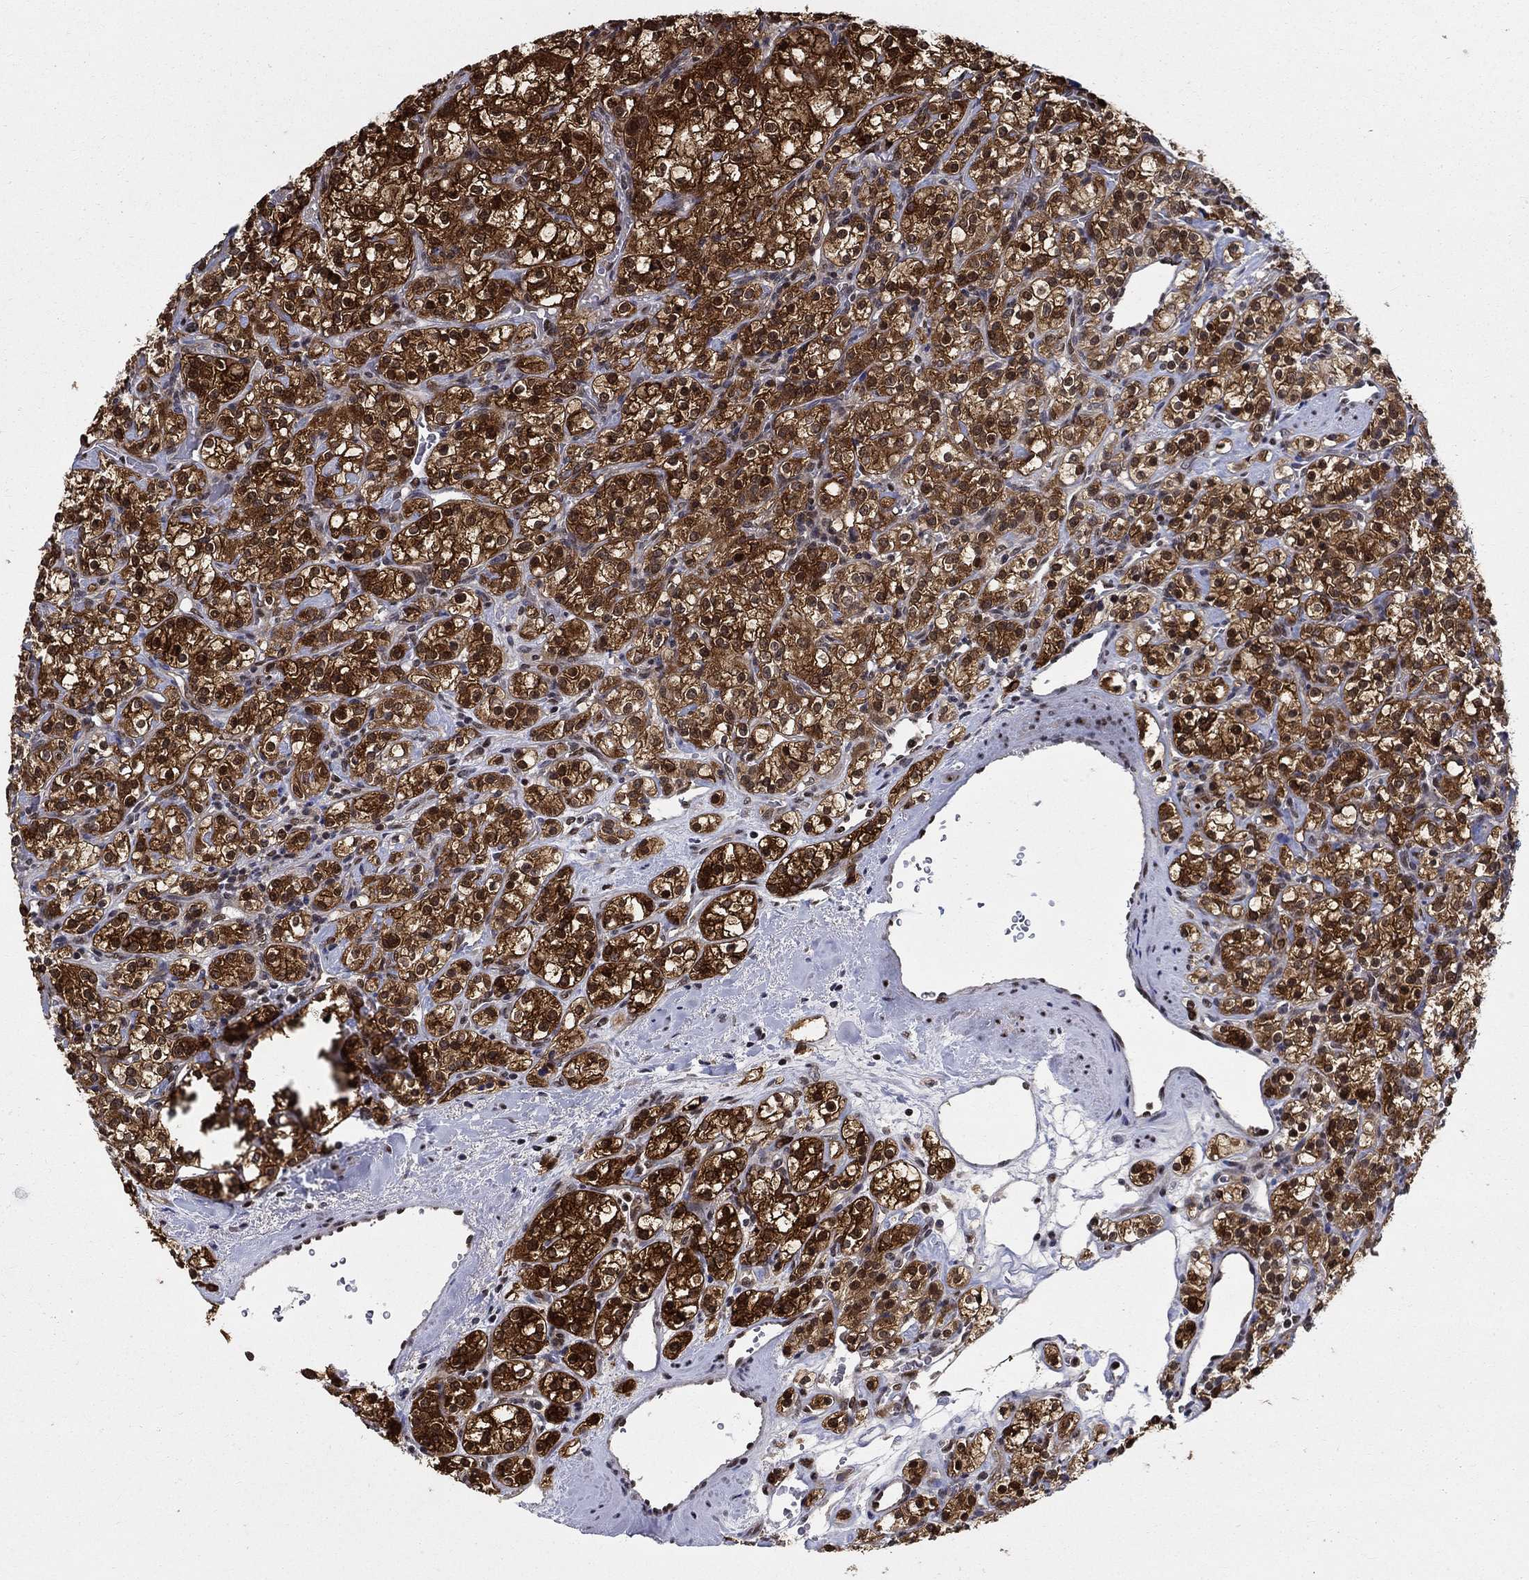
{"staining": {"intensity": "strong", "quantity": ">75%", "location": "cytoplasmic/membranous,nuclear"}, "tissue": "renal cancer", "cell_type": "Tumor cells", "image_type": "cancer", "snomed": [{"axis": "morphology", "description": "Adenocarcinoma, NOS"}, {"axis": "topography", "description": "Kidney"}], "caption": "Human adenocarcinoma (renal) stained with a protein marker shows strong staining in tumor cells.", "gene": "ZNF594", "patient": {"sex": "male", "age": 77}}